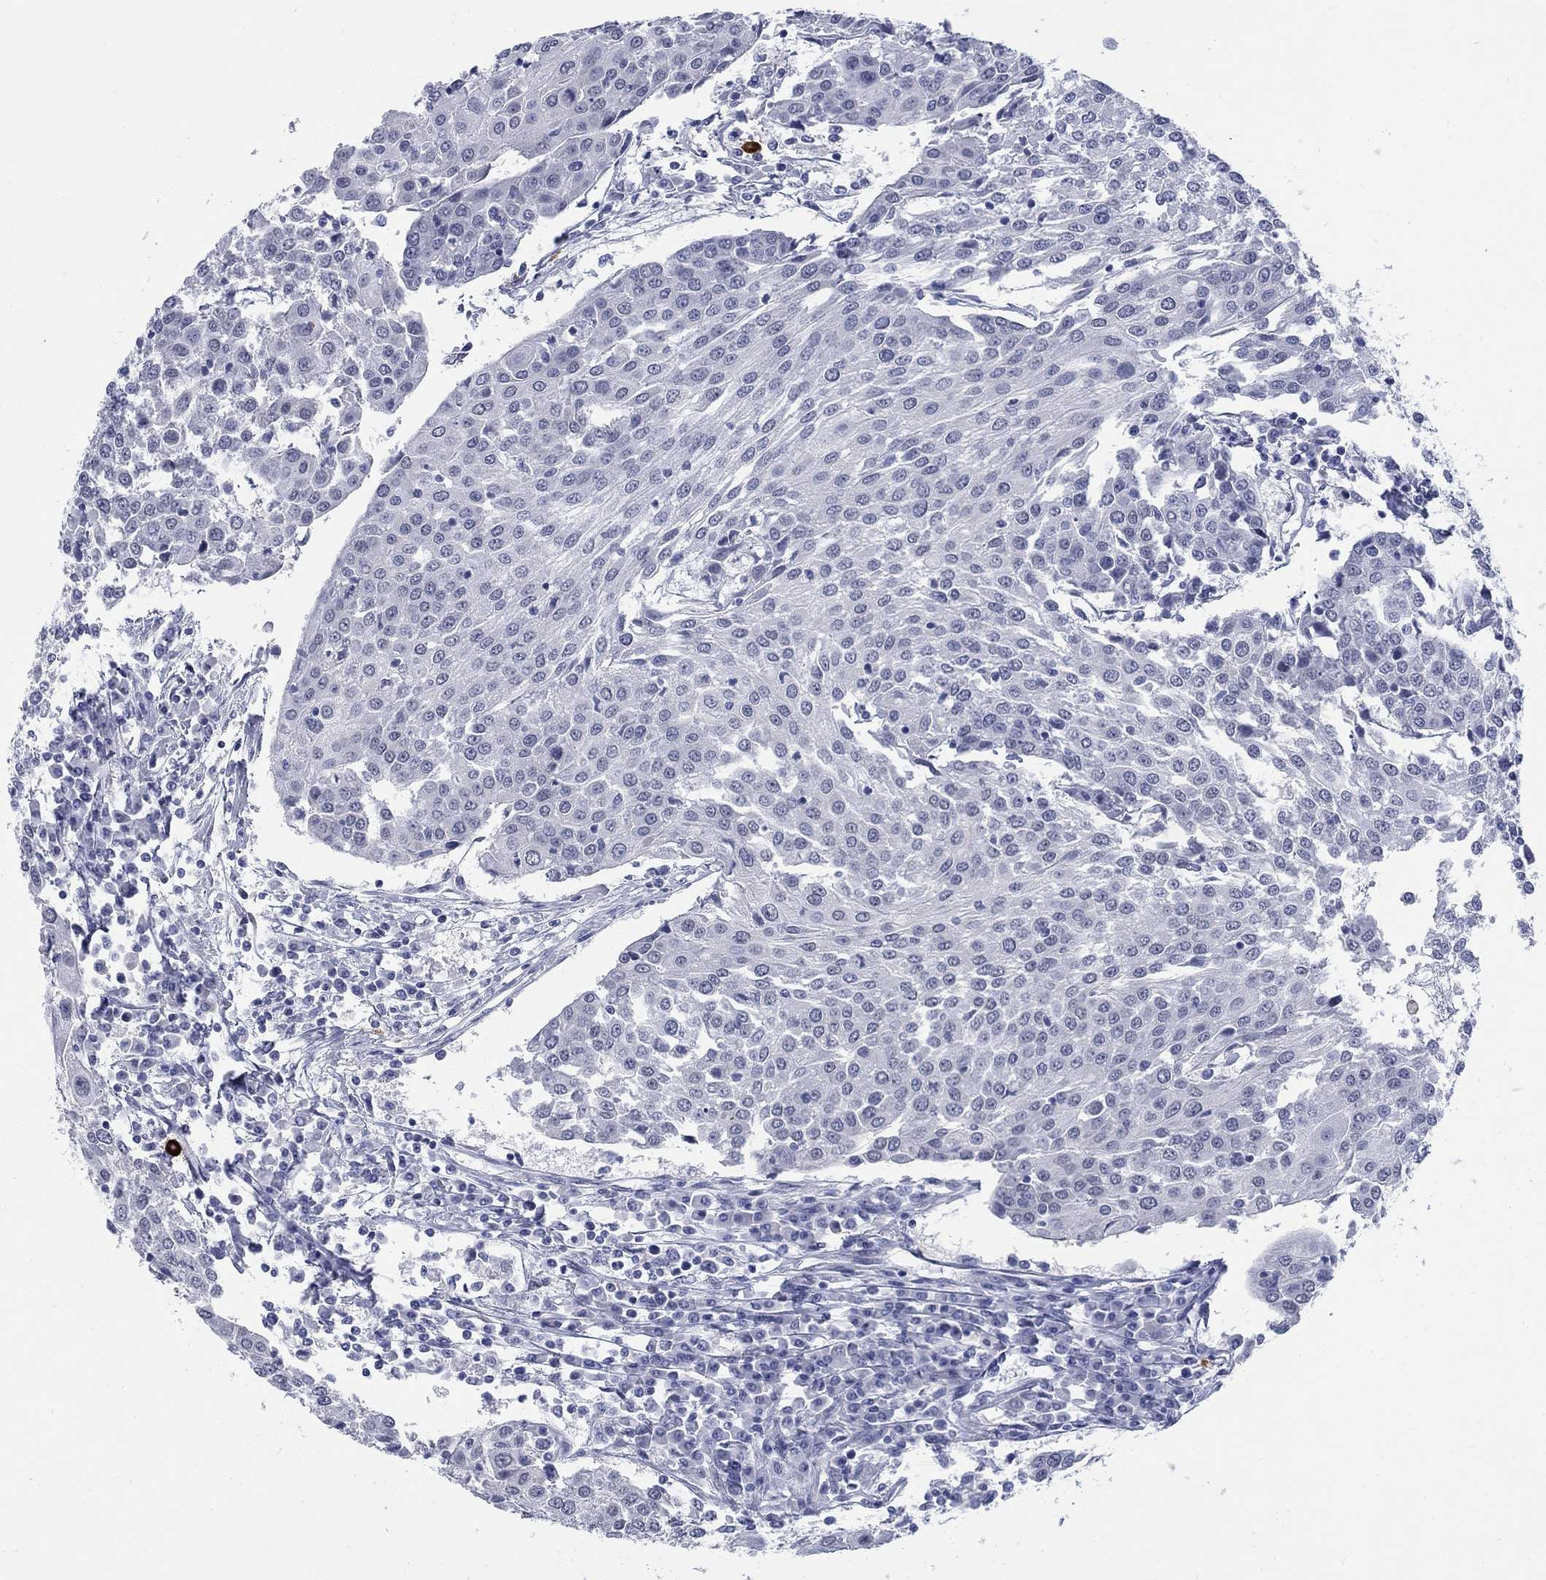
{"staining": {"intensity": "negative", "quantity": "none", "location": "none"}, "tissue": "urothelial cancer", "cell_type": "Tumor cells", "image_type": "cancer", "snomed": [{"axis": "morphology", "description": "Urothelial carcinoma, High grade"}, {"axis": "topography", "description": "Urinary bladder"}], "caption": "This is an immunohistochemistry (IHC) histopathology image of human urothelial carcinoma (high-grade). There is no positivity in tumor cells.", "gene": "ECEL1", "patient": {"sex": "female", "age": 85}}